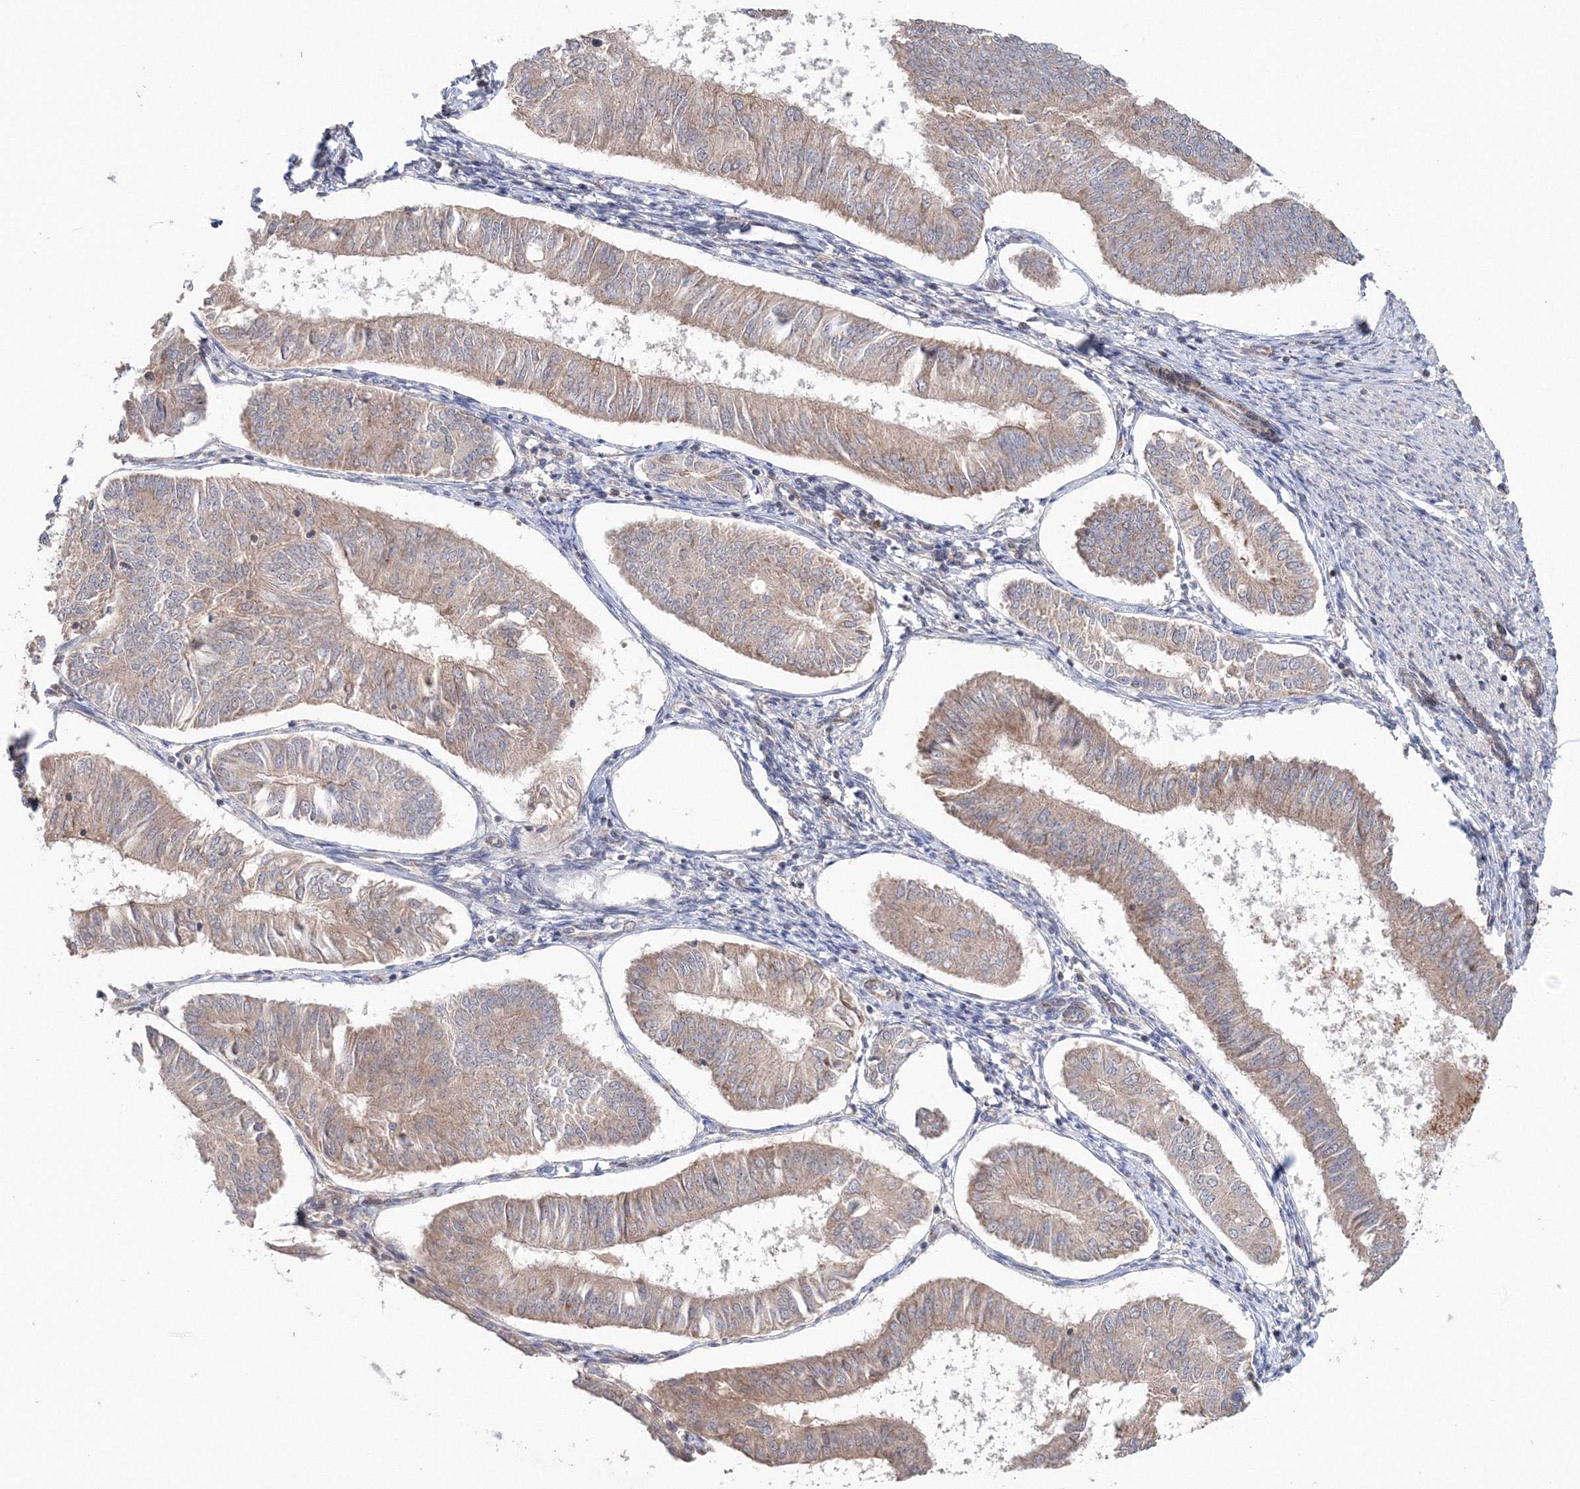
{"staining": {"intensity": "weak", "quantity": ">75%", "location": "cytoplasmic/membranous"}, "tissue": "endometrial cancer", "cell_type": "Tumor cells", "image_type": "cancer", "snomed": [{"axis": "morphology", "description": "Adenocarcinoma, NOS"}, {"axis": "topography", "description": "Endometrium"}], "caption": "A photomicrograph of endometrial cancer (adenocarcinoma) stained for a protein reveals weak cytoplasmic/membranous brown staining in tumor cells.", "gene": "NOA1", "patient": {"sex": "female", "age": 58}}